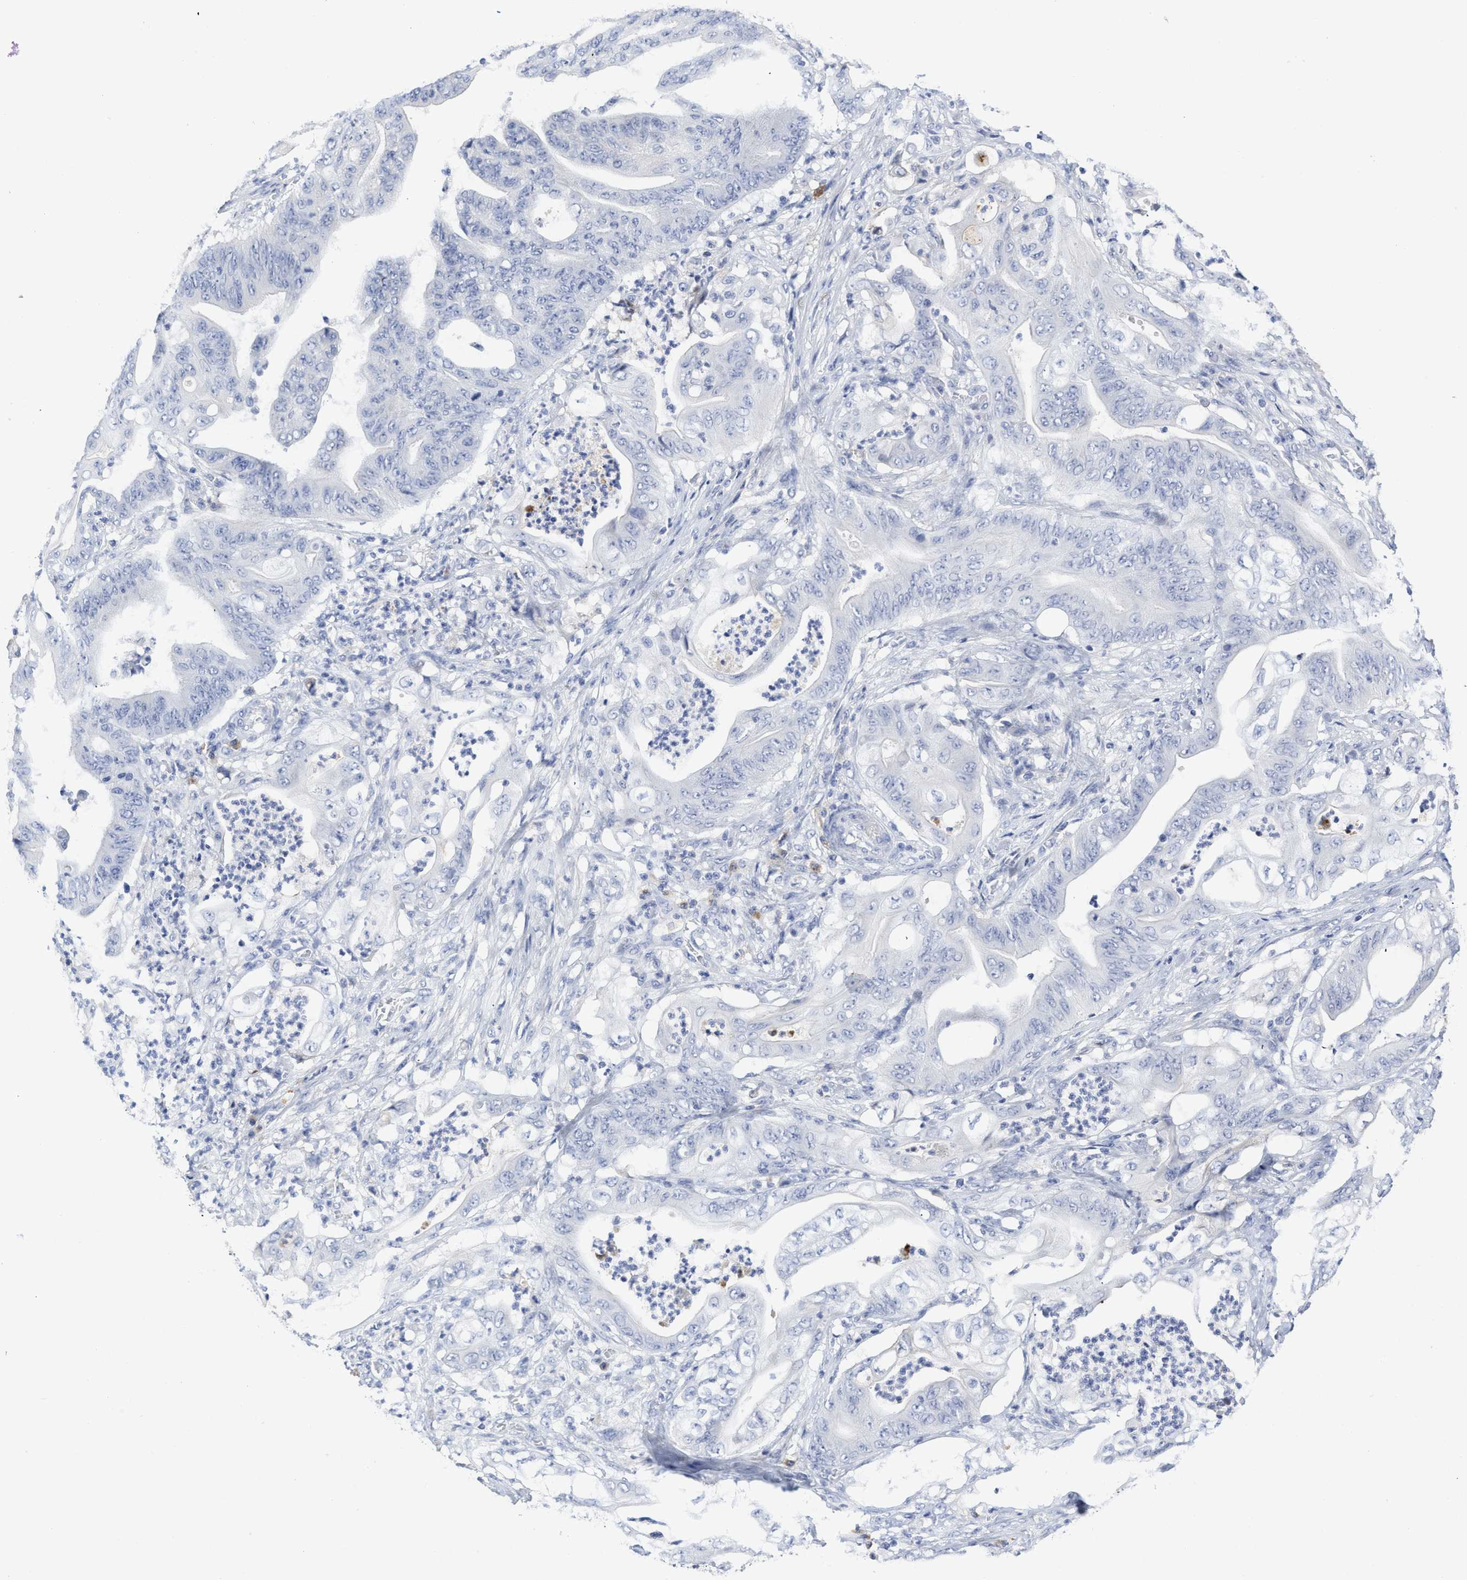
{"staining": {"intensity": "negative", "quantity": "none", "location": "none"}, "tissue": "stomach cancer", "cell_type": "Tumor cells", "image_type": "cancer", "snomed": [{"axis": "morphology", "description": "Adenocarcinoma, NOS"}, {"axis": "topography", "description": "Stomach"}], "caption": "This is an immunohistochemistry (IHC) histopathology image of stomach cancer (adenocarcinoma). There is no expression in tumor cells.", "gene": "C2", "patient": {"sex": "female", "age": 73}}